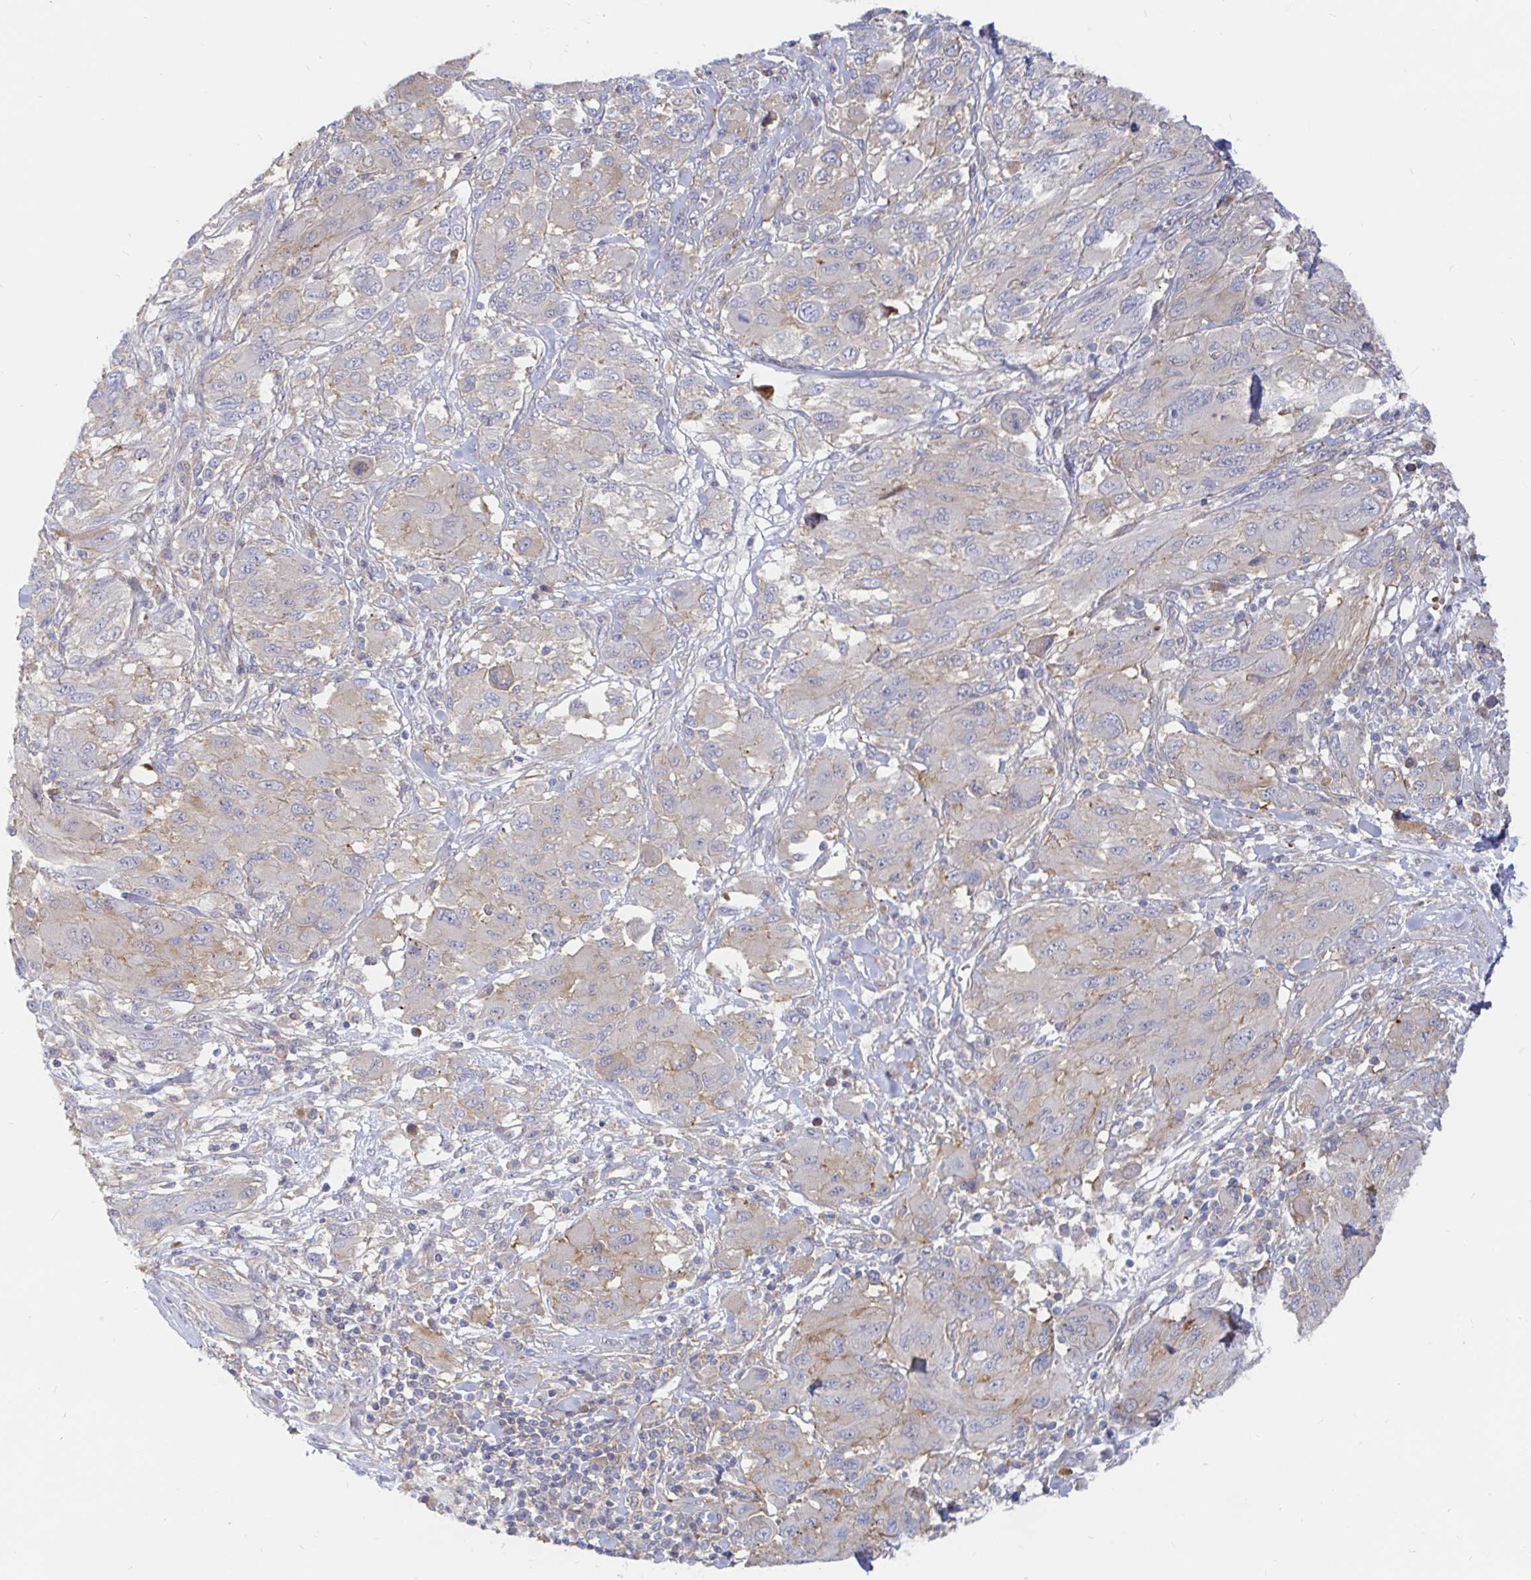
{"staining": {"intensity": "negative", "quantity": "none", "location": "none"}, "tissue": "melanoma", "cell_type": "Tumor cells", "image_type": "cancer", "snomed": [{"axis": "morphology", "description": "Malignant melanoma, NOS"}, {"axis": "topography", "description": "Skin"}], "caption": "An image of human melanoma is negative for staining in tumor cells.", "gene": "KCTD19", "patient": {"sex": "female", "age": 91}}